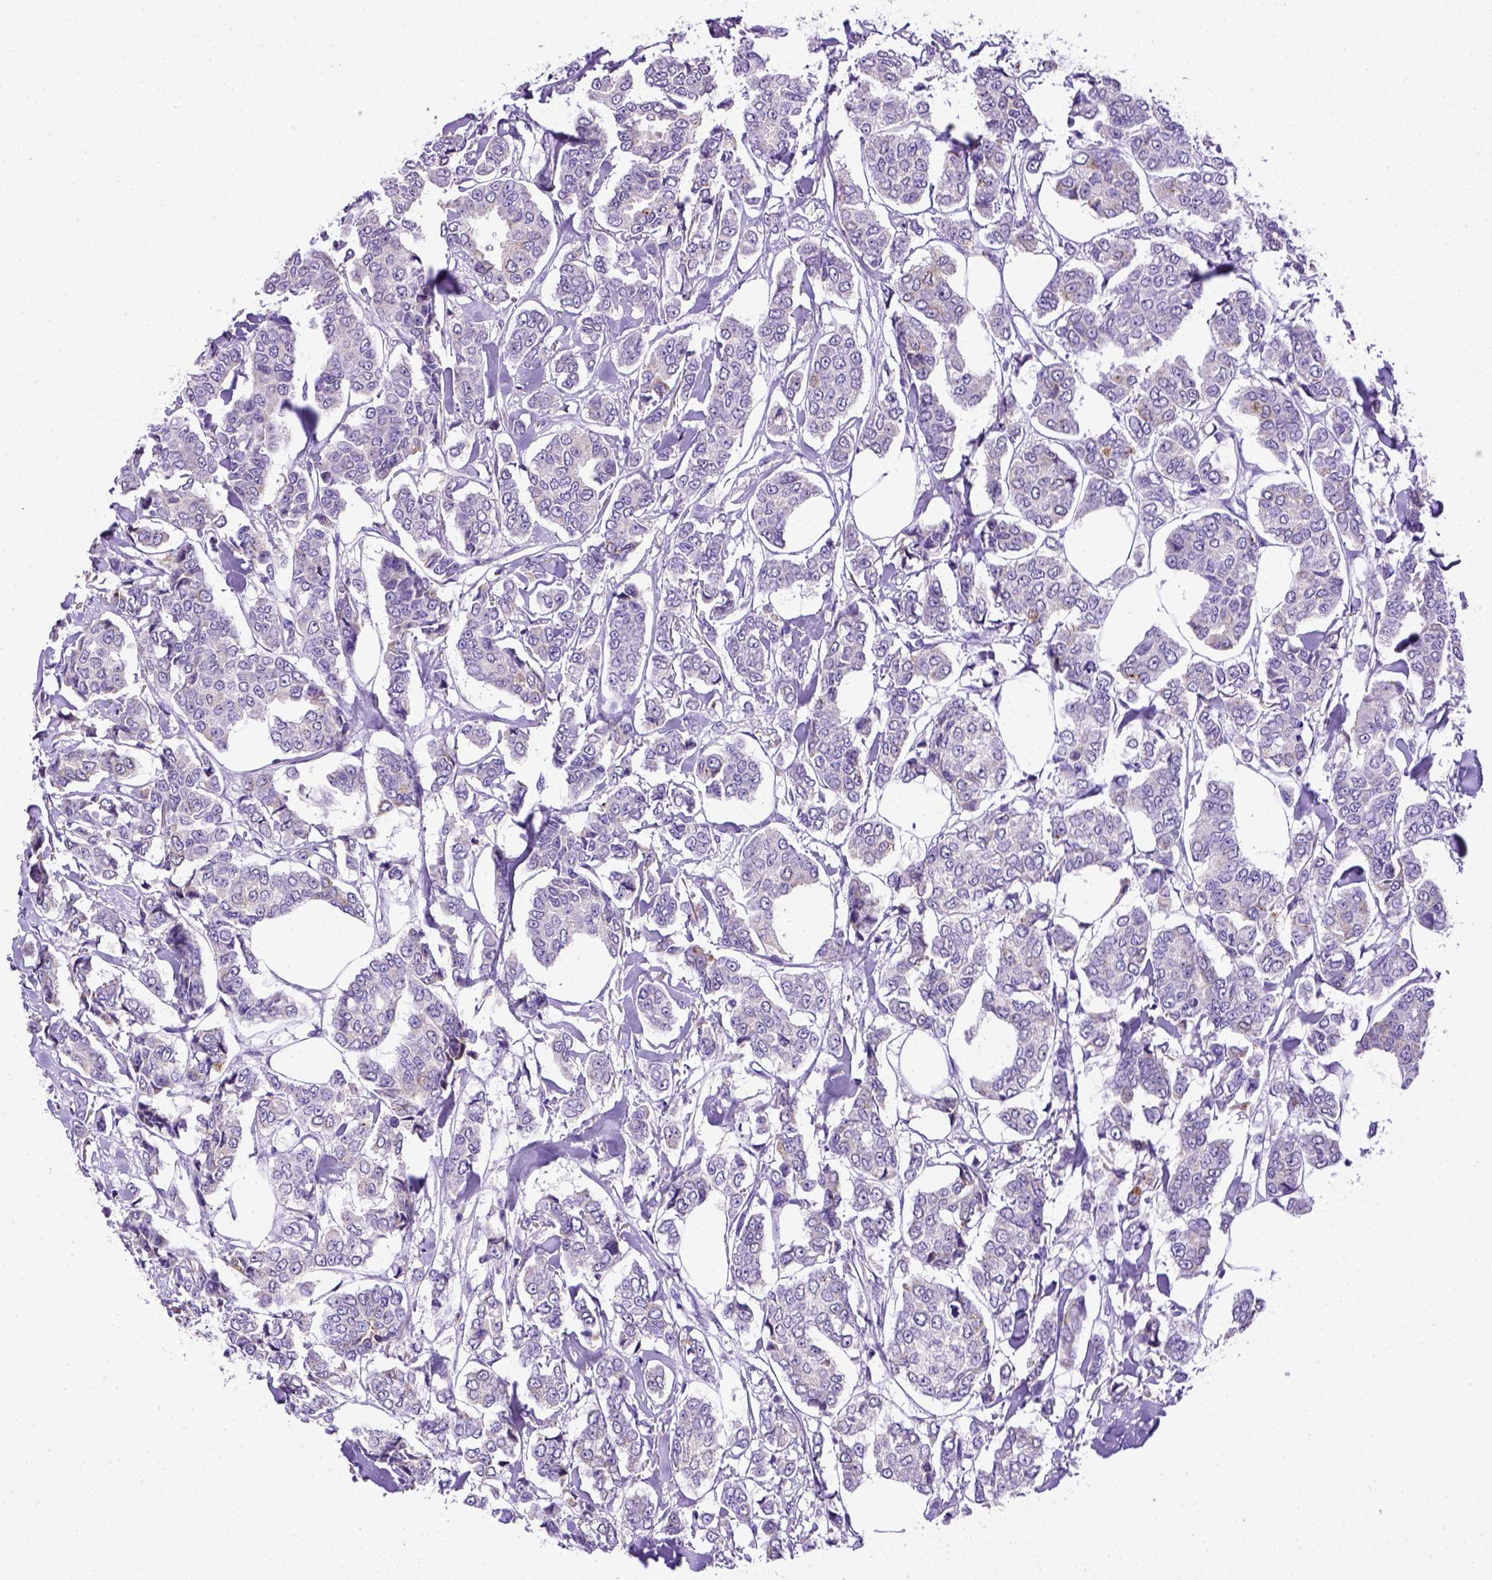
{"staining": {"intensity": "negative", "quantity": "none", "location": "none"}, "tissue": "breast cancer", "cell_type": "Tumor cells", "image_type": "cancer", "snomed": [{"axis": "morphology", "description": "Duct carcinoma"}, {"axis": "topography", "description": "Breast"}], "caption": "Immunohistochemistry (IHC) image of breast cancer (invasive ductal carcinoma) stained for a protein (brown), which demonstrates no staining in tumor cells.", "gene": "SPEF1", "patient": {"sex": "female", "age": 94}}